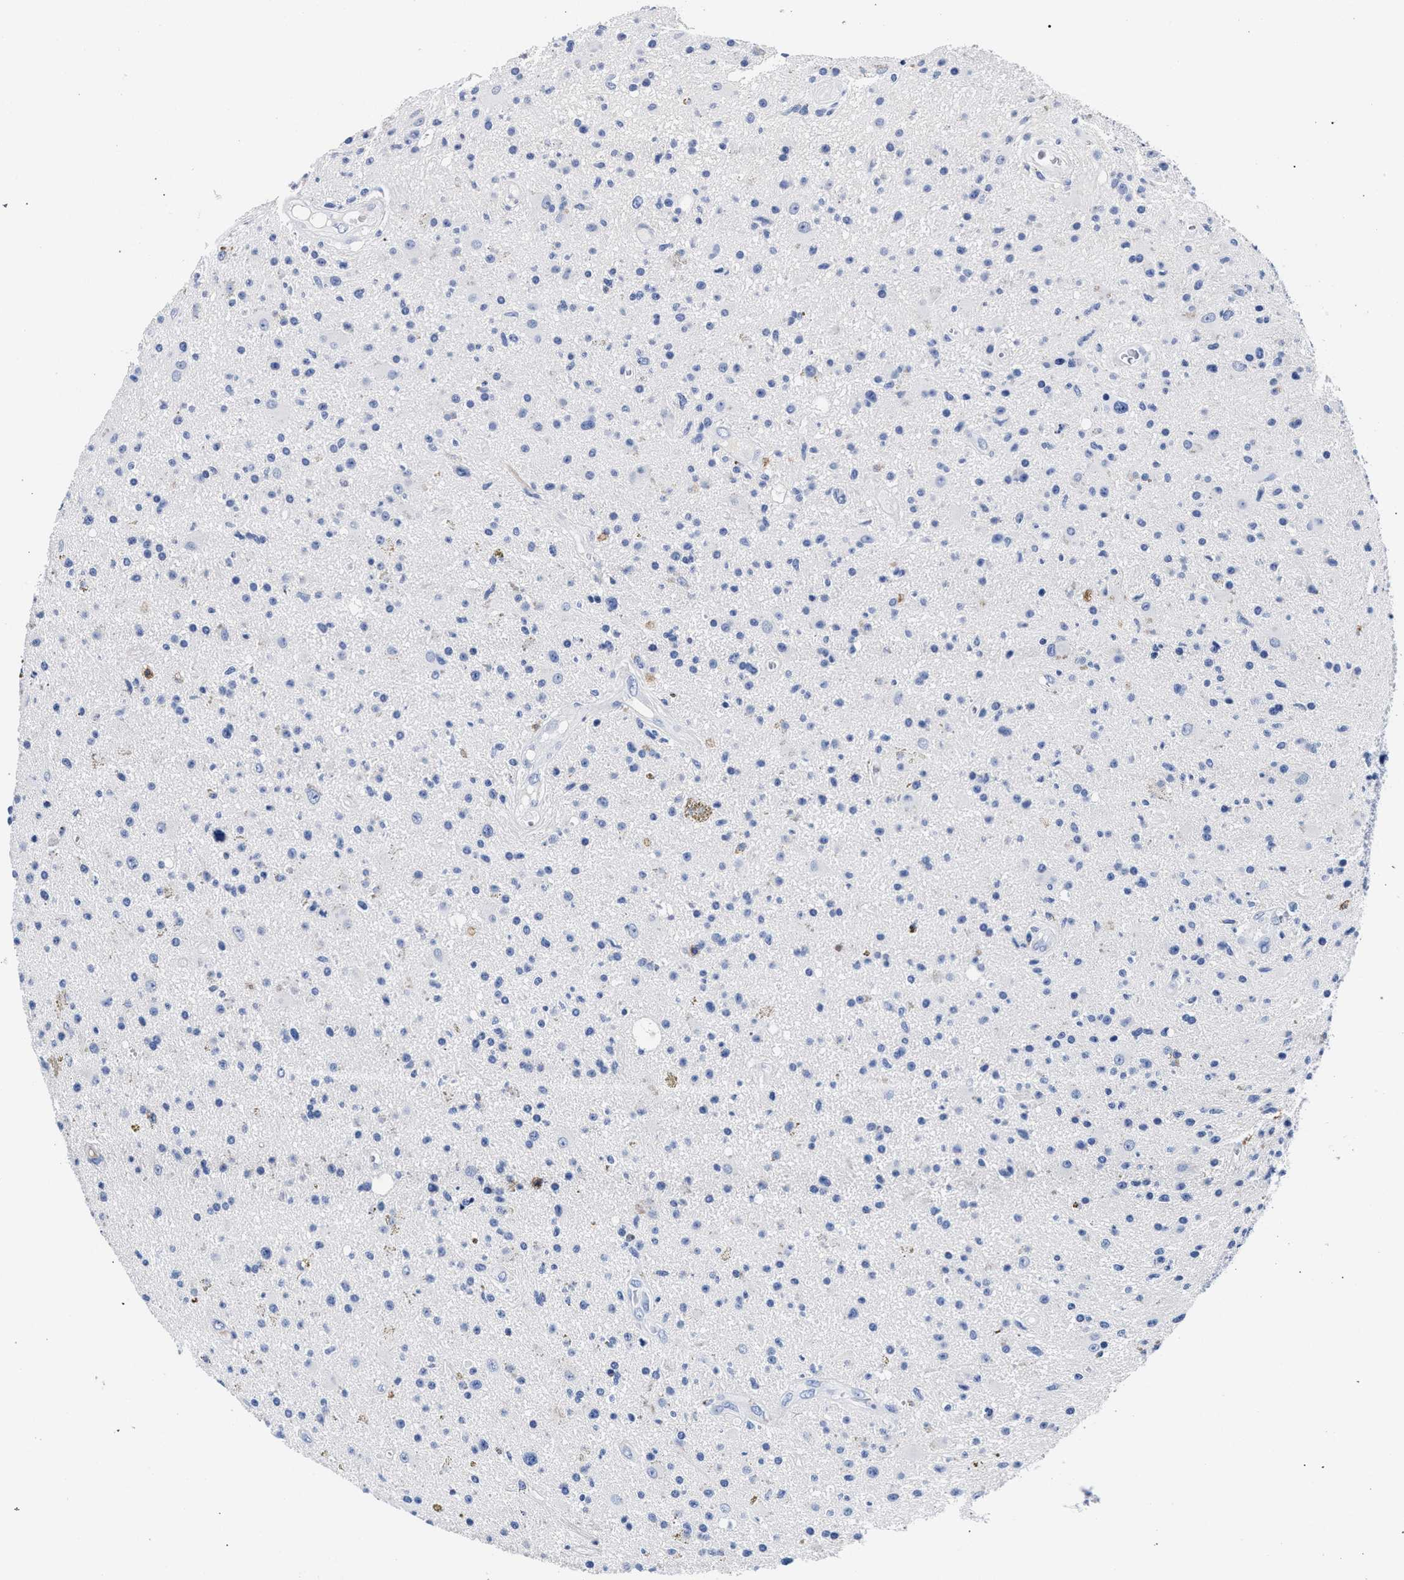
{"staining": {"intensity": "negative", "quantity": "none", "location": "none"}, "tissue": "glioma", "cell_type": "Tumor cells", "image_type": "cancer", "snomed": [{"axis": "morphology", "description": "Glioma, malignant, High grade"}, {"axis": "topography", "description": "Brain"}], "caption": "Glioma stained for a protein using immunohistochemistry demonstrates no positivity tumor cells.", "gene": "KLRK1", "patient": {"sex": "male", "age": 33}}